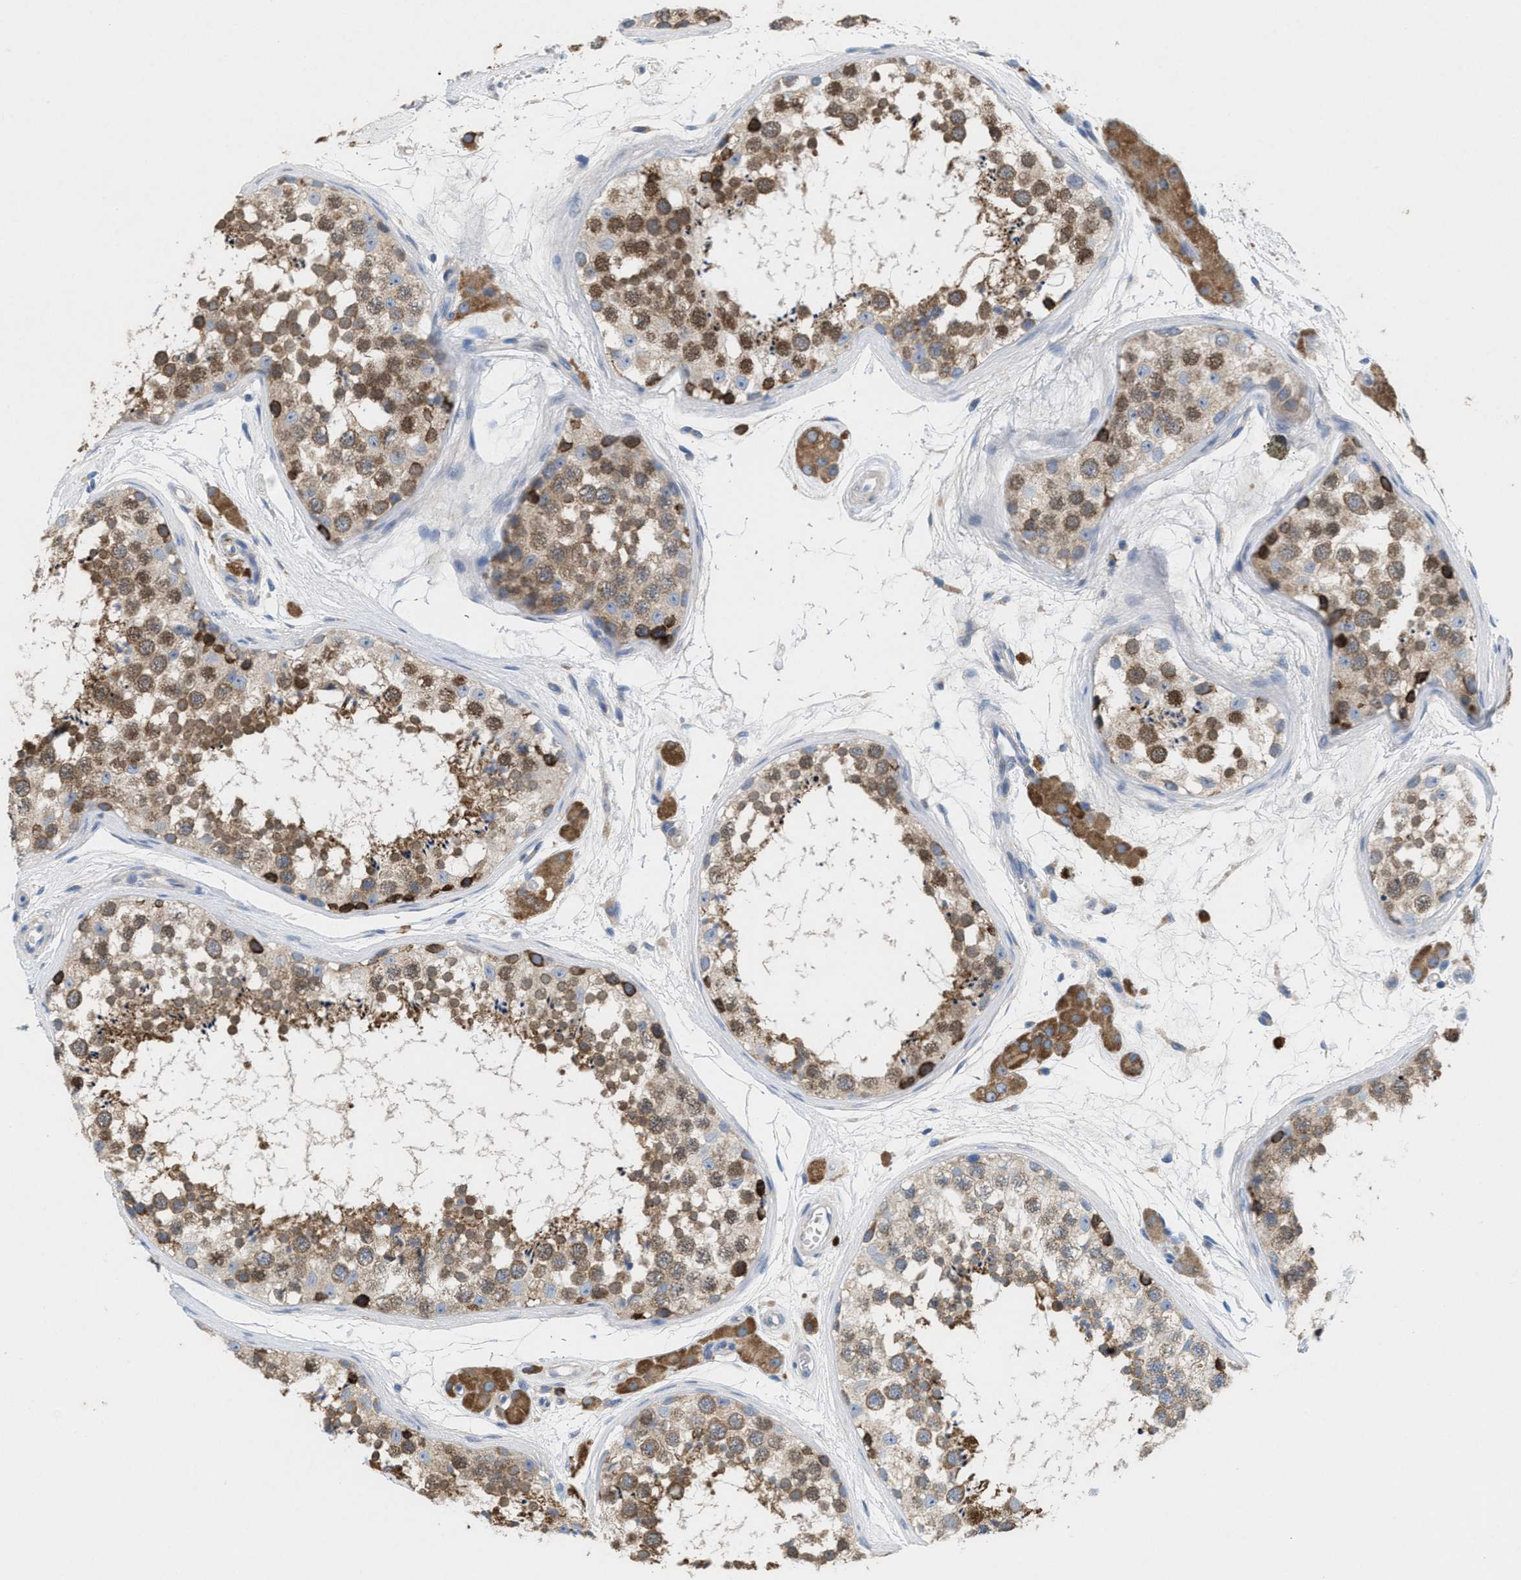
{"staining": {"intensity": "strong", "quantity": "25%-75%", "location": "cytoplasmic/membranous"}, "tissue": "testis", "cell_type": "Cells in seminiferous ducts", "image_type": "normal", "snomed": [{"axis": "morphology", "description": "Normal tissue, NOS"}, {"axis": "topography", "description": "Testis"}], "caption": "Brown immunohistochemical staining in benign testis demonstrates strong cytoplasmic/membranous staining in about 25%-75% of cells in seminiferous ducts.", "gene": "DYNC2I1", "patient": {"sex": "male", "age": 56}}